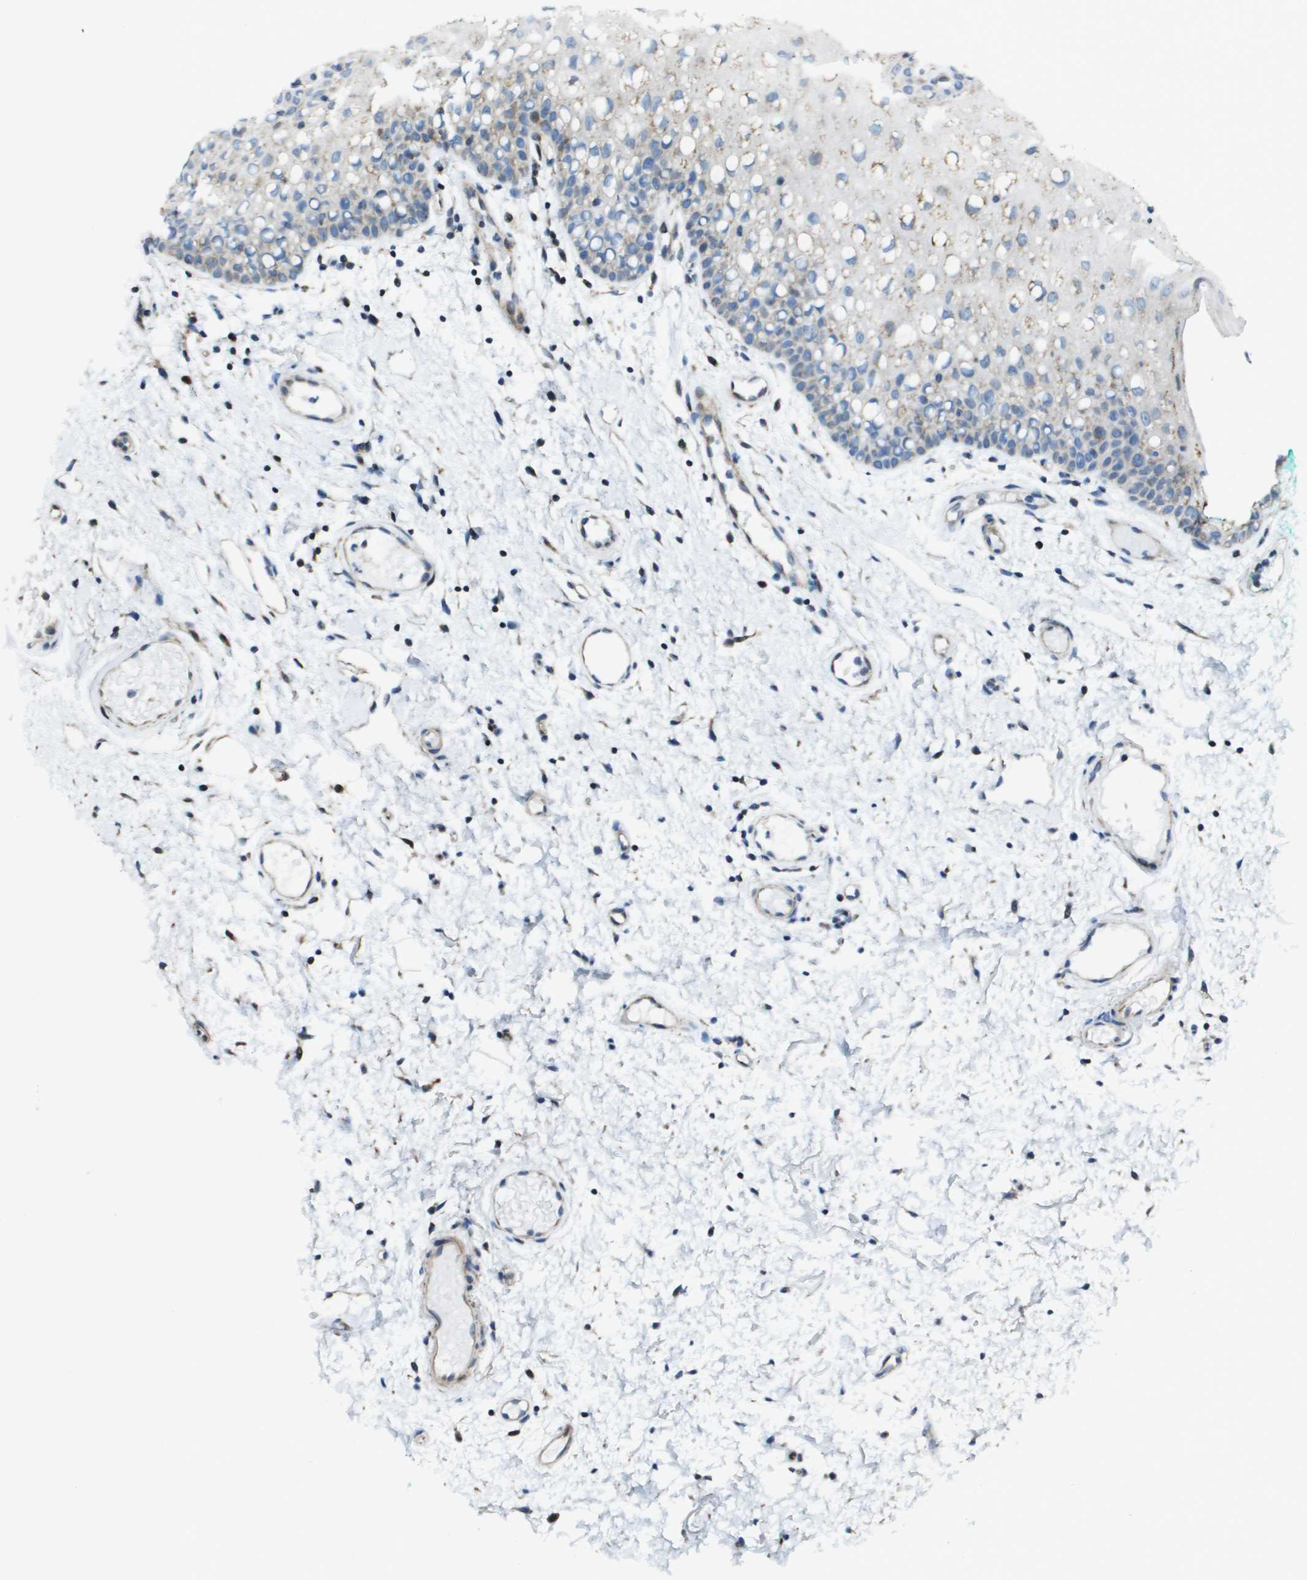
{"staining": {"intensity": "weak", "quantity": "25%-75%", "location": "cytoplasmic/membranous"}, "tissue": "oral mucosa", "cell_type": "Squamous epithelial cells", "image_type": "normal", "snomed": [{"axis": "morphology", "description": "Normal tissue, NOS"}, {"axis": "morphology", "description": "Squamous cell carcinoma, NOS"}, {"axis": "topography", "description": "Oral tissue"}, {"axis": "topography", "description": "Salivary gland"}, {"axis": "topography", "description": "Head-Neck"}], "caption": "Immunohistochemical staining of benign human oral mucosa reveals low levels of weak cytoplasmic/membranous positivity in approximately 25%-75% of squamous epithelial cells.", "gene": "MGAT3", "patient": {"sex": "female", "age": 62}}